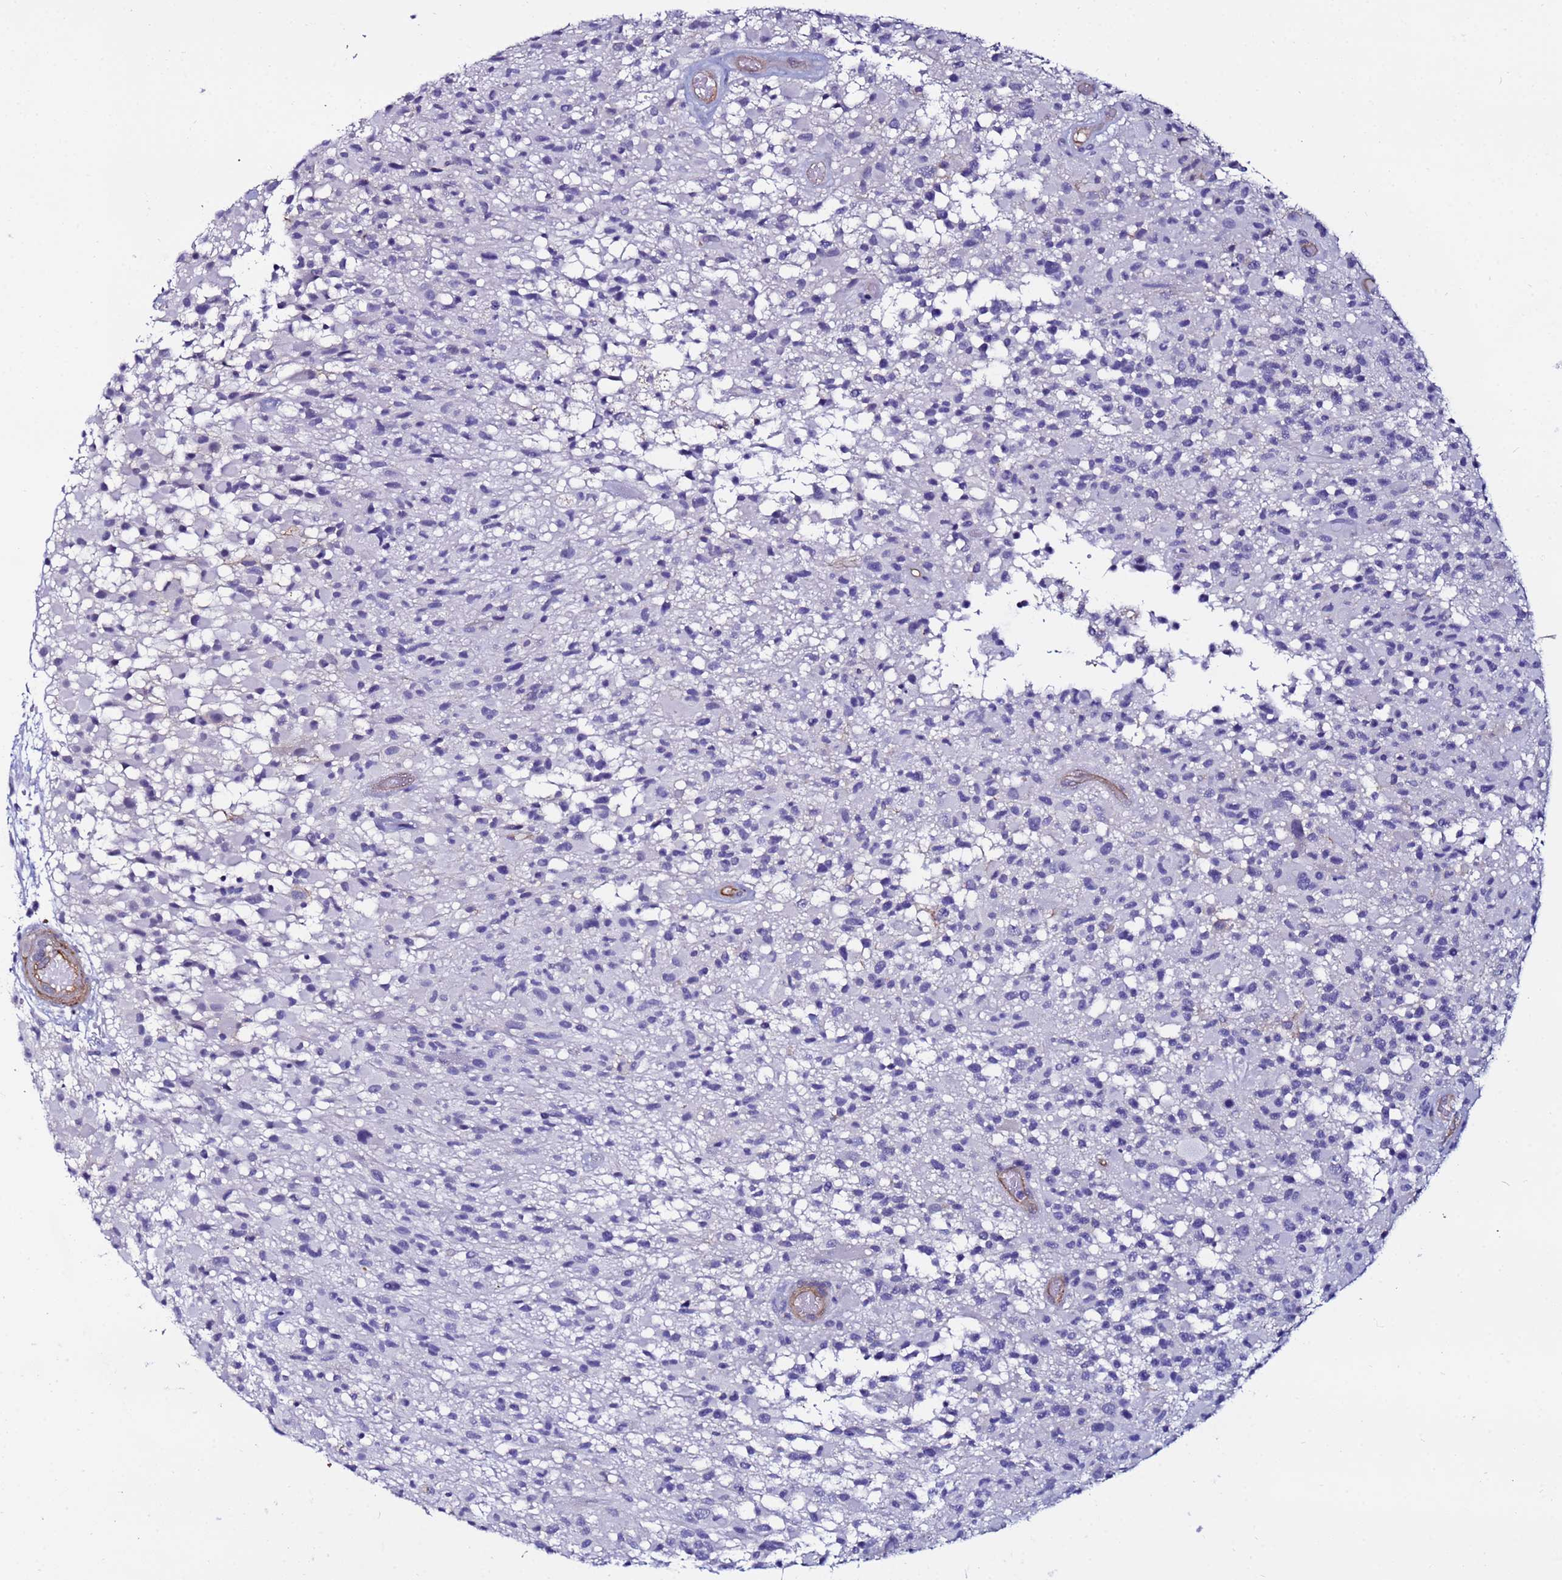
{"staining": {"intensity": "negative", "quantity": "none", "location": "none"}, "tissue": "glioma", "cell_type": "Tumor cells", "image_type": "cancer", "snomed": [{"axis": "morphology", "description": "Glioma, malignant, High grade"}, {"axis": "morphology", "description": "Glioblastoma, NOS"}, {"axis": "topography", "description": "Brain"}], "caption": "Glioma was stained to show a protein in brown. There is no significant staining in tumor cells. Brightfield microscopy of immunohistochemistry stained with DAB (3,3'-diaminobenzidine) (brown) and hematoxylin (blue), captured at high magnification.", "gene": "DEFB104A", "patient": {"sex": "male", "age": 60}}